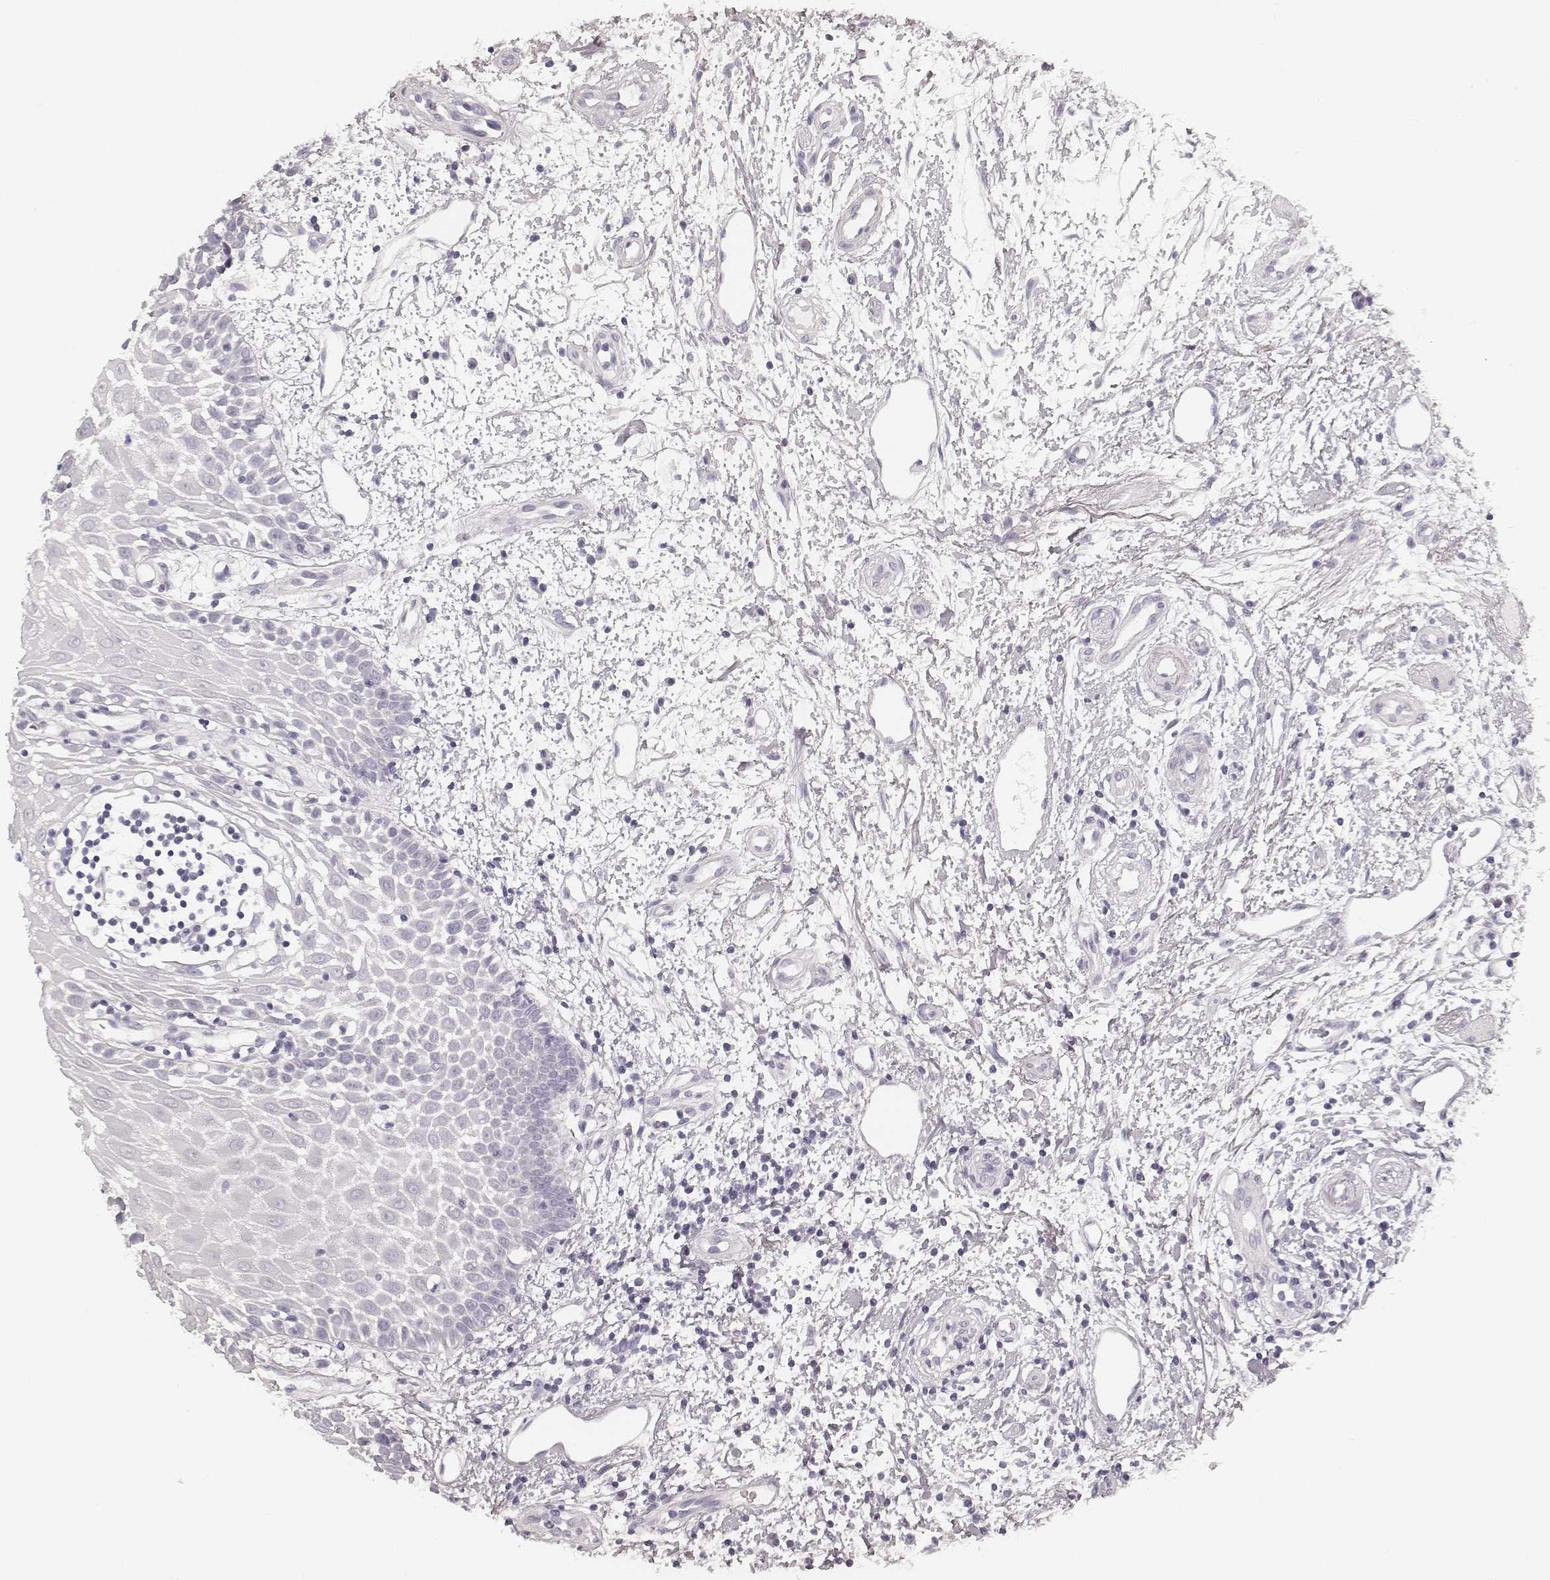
{"staining": {"intensity": "negative", "quantity": "none", "location": "none"}, "tissue": "oral mucosa", "cell_type": "Squamous epithelial cells", "image_type": "normal", "snomed": [{"axis": "morphology", "description": "Normal tissue, NOS"}, {"axis": "morphology", "description": "Squamous cell carcinoma, NOS"}, {"axis": "topography", "description": "Oral tissue"}, {"axis": "topography", "description": "Head-Neck"}], "caption": "High power microscopy image of an immunohistochemistry (IHC) image of normal oral mucosa, revealing no significant expression in squamous epithelial cells. (Brightfield microscopy of DAB immunohistochemistry (IHC) at high magnification).", "gene": "HNF4G", "patient": {"sex": "female", "age": 75}}